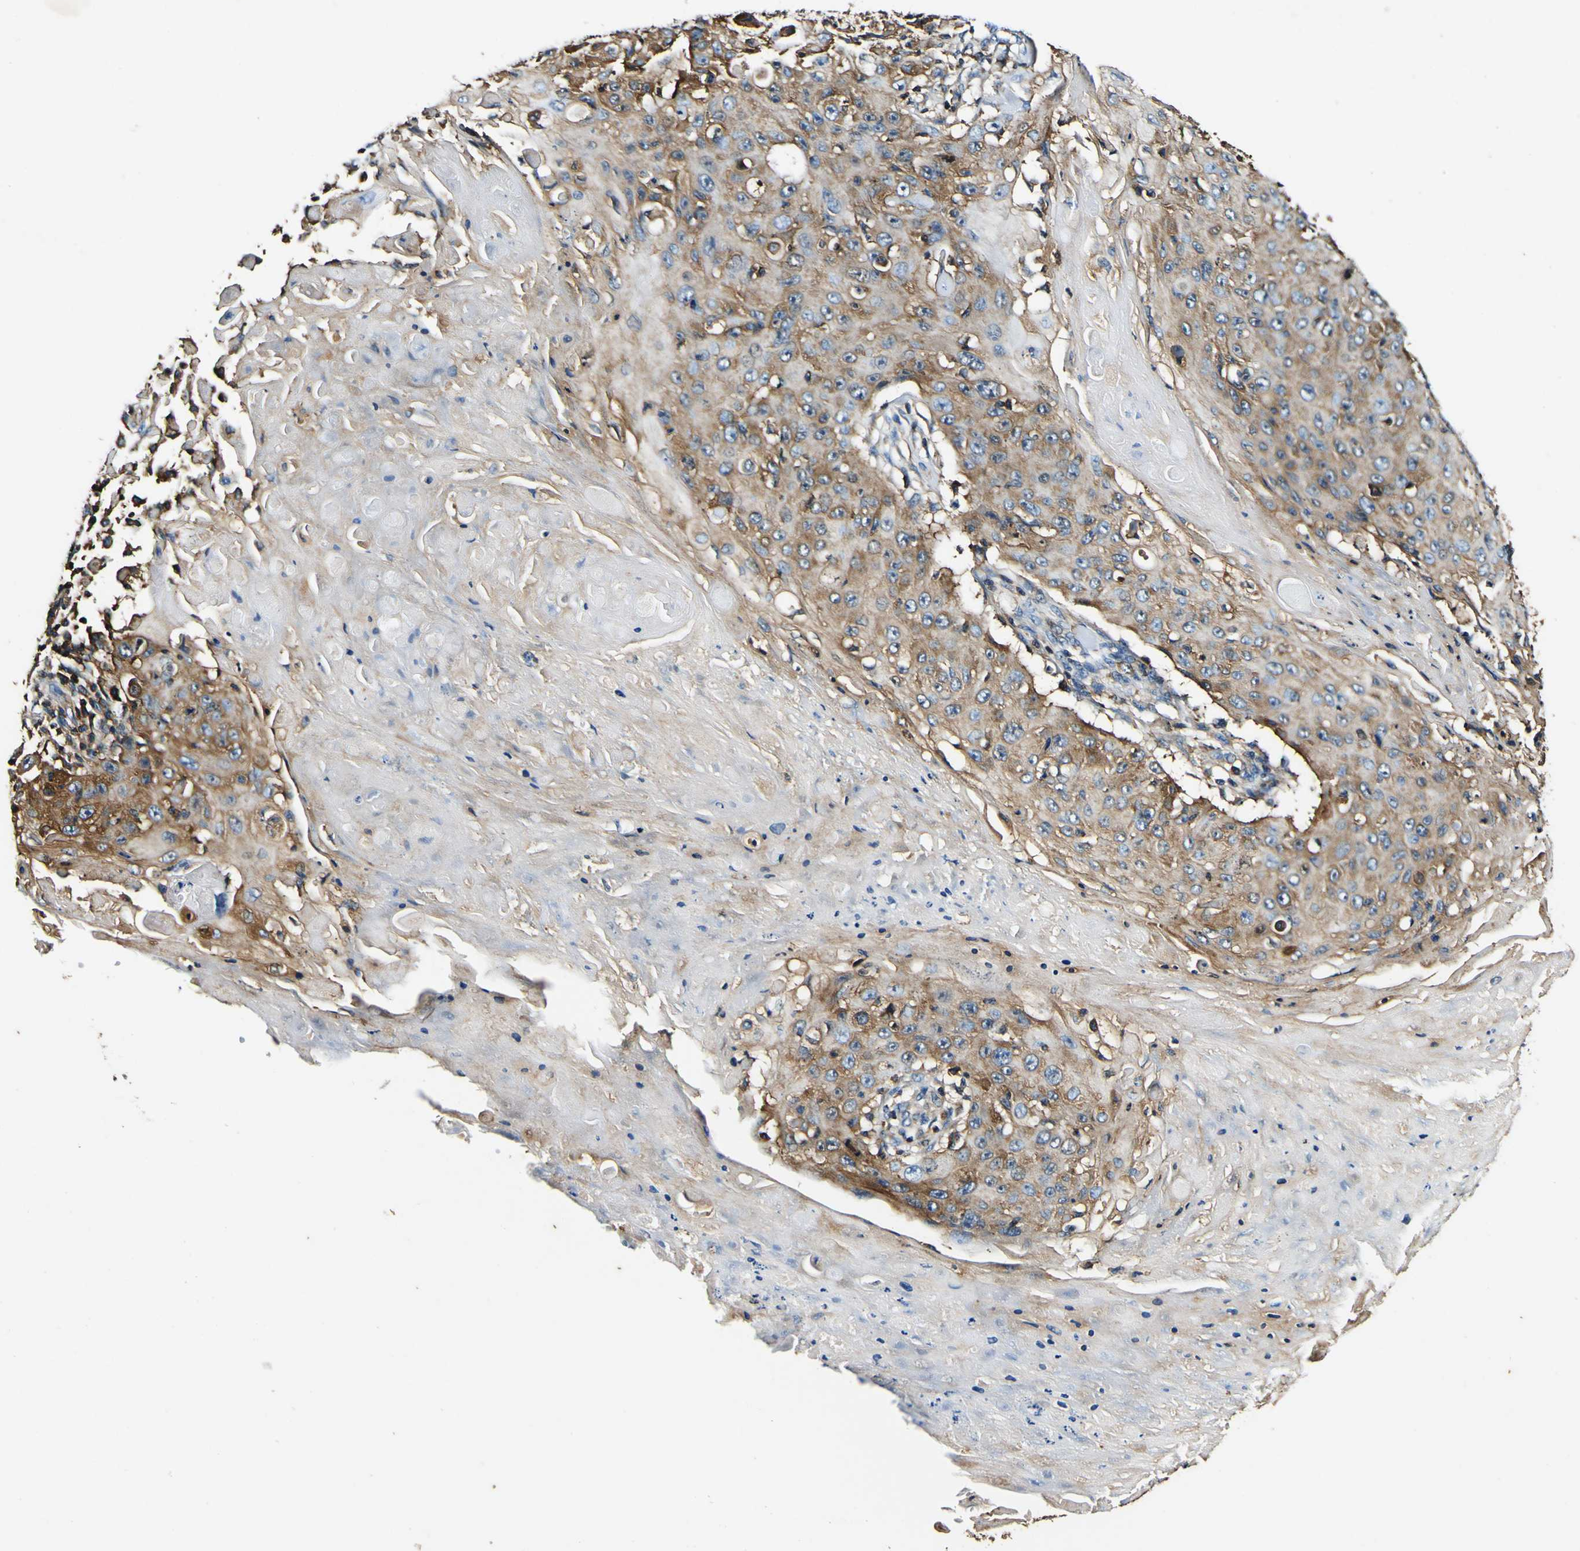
{"staining": {"intensity": "moderate", "quantity": ">75%", "location": "cytoplasmic/membranous"}, "tissue": "skin cancer", "cell_type": "Tumor cells", "image_type": "cancer", "snomed": [{"axis": "morphology", "description": "Squamous cell carcinoma, NOS"}, {"axis": "topography", "description": "Skin"}], "caption": "Protein expression analysis of squamous cell carcinoma (skin) demonstrates moderate cytoplasmic/membranous positivity in about >75% of tumor cells.", "gene": "RHOT2", "patient": {"sex": "male", "age": 86}}